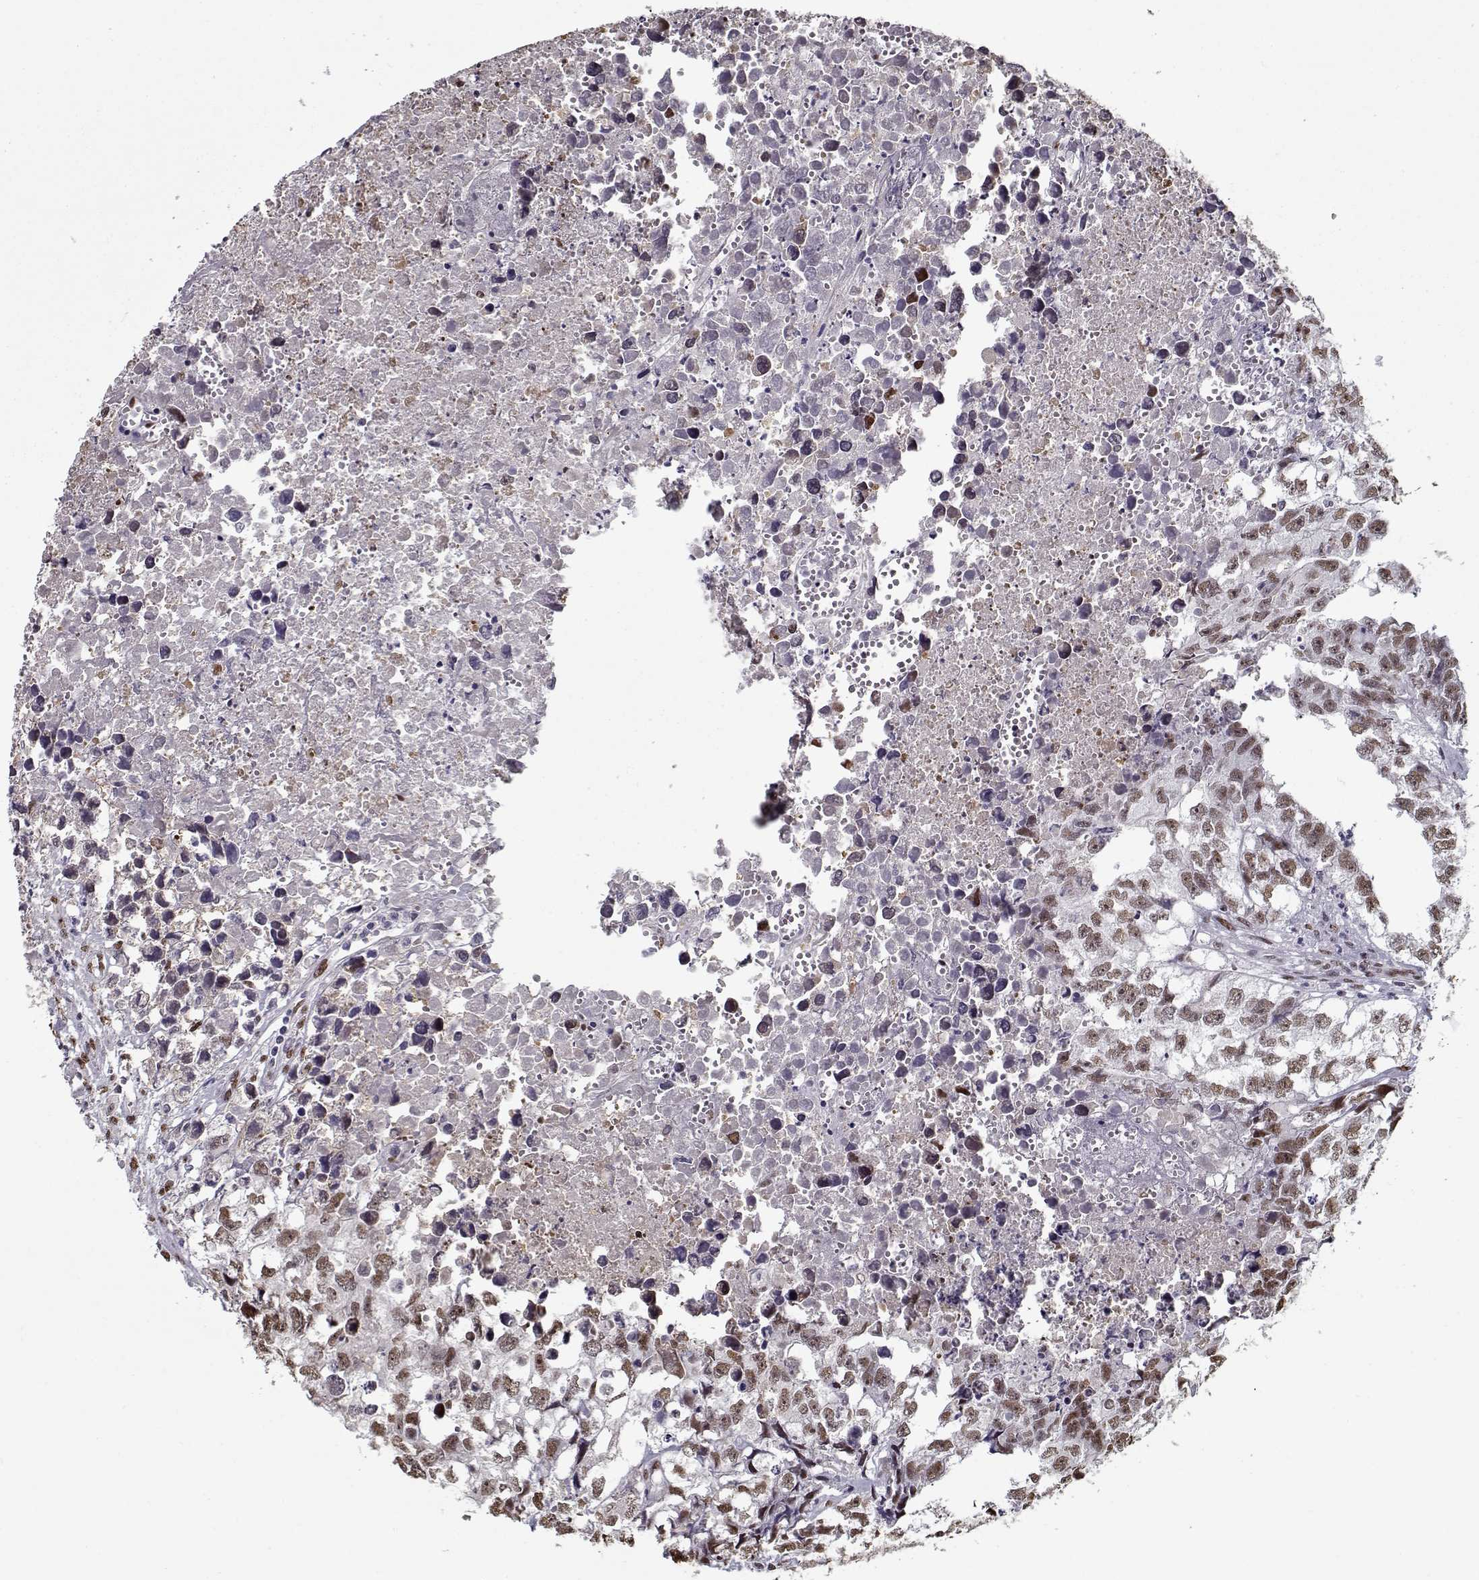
{"staining": {"intensity": "moderate", "quantity": "<25%", "location": "nuclear"}, "tissue": "testis cancer", "cell_type": "Tumor cells", "image_type": "cancer", "snomed": [{"axis": "morphology", "description": "Carcinoma, Embryonal, NOS"}, {"axis": "morphology", "description": "Teratoma, malignant, NOS"}, {"axis": "topography", "description": "Testis"}], "caption": "Testis embryonal carcinoma stained with a brown dye shows moderate nuclear positive staining in about <25% of tumor cells.", "gene": "PRMT8", "patient": {"sex": "male", "age": 44}}